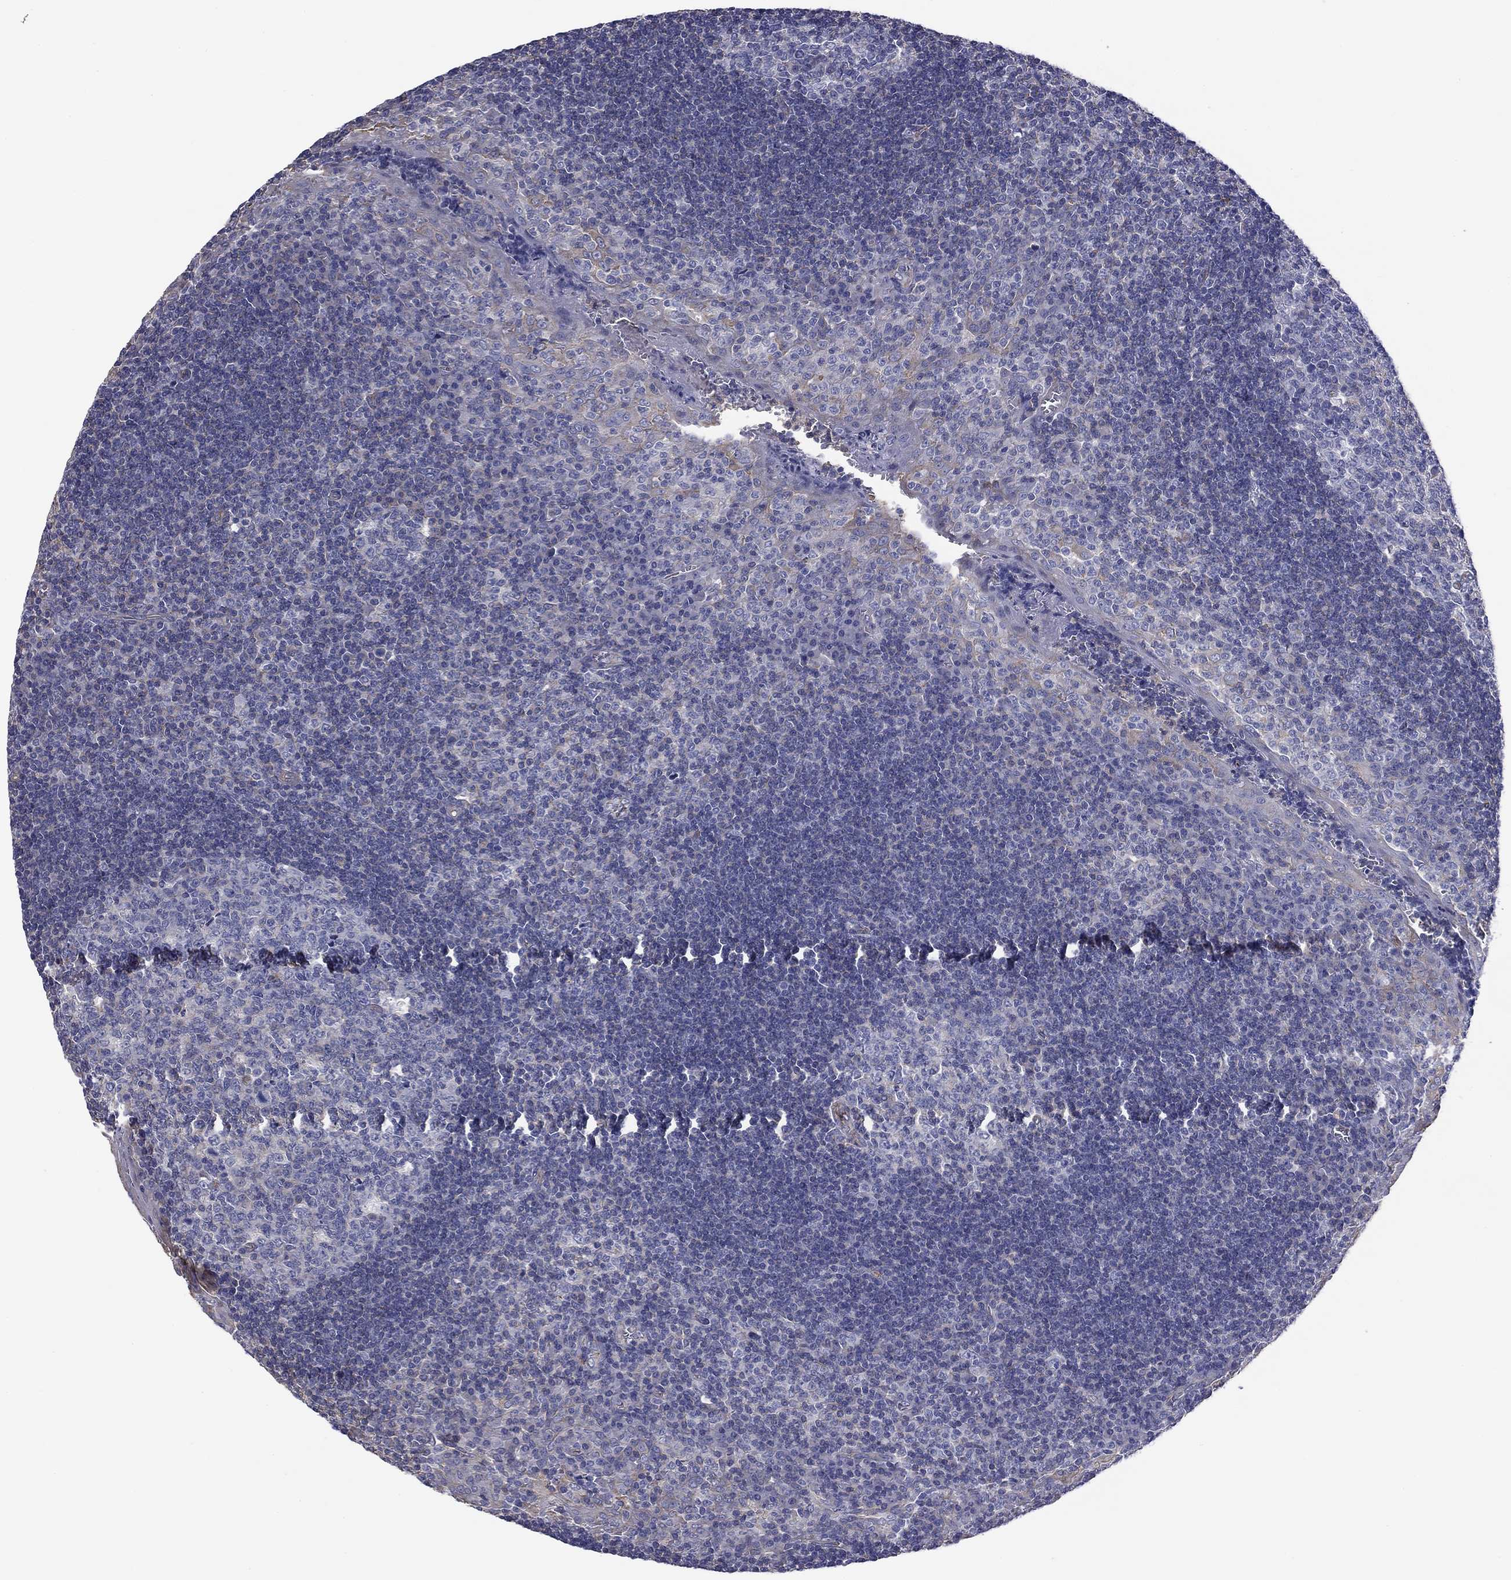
{"staining": {"intensity": "negative", "quantity": "none", "location": "none"}, "tissue": "tonsil", "cell_type": "Germinal center cells", "image_type": "normal", "snomed": [{"axis": "morphology", "description": "Normal tissue, NOS"}, {"axis": "topography", "description": "Tonsil"}], "caption": "This is an immunohistochemistry (IHC) image of benign tonsil. There is no positivity in germinal center cells.", "gene": "TCHH", "patient": {"sex": "female", "age": 13}}